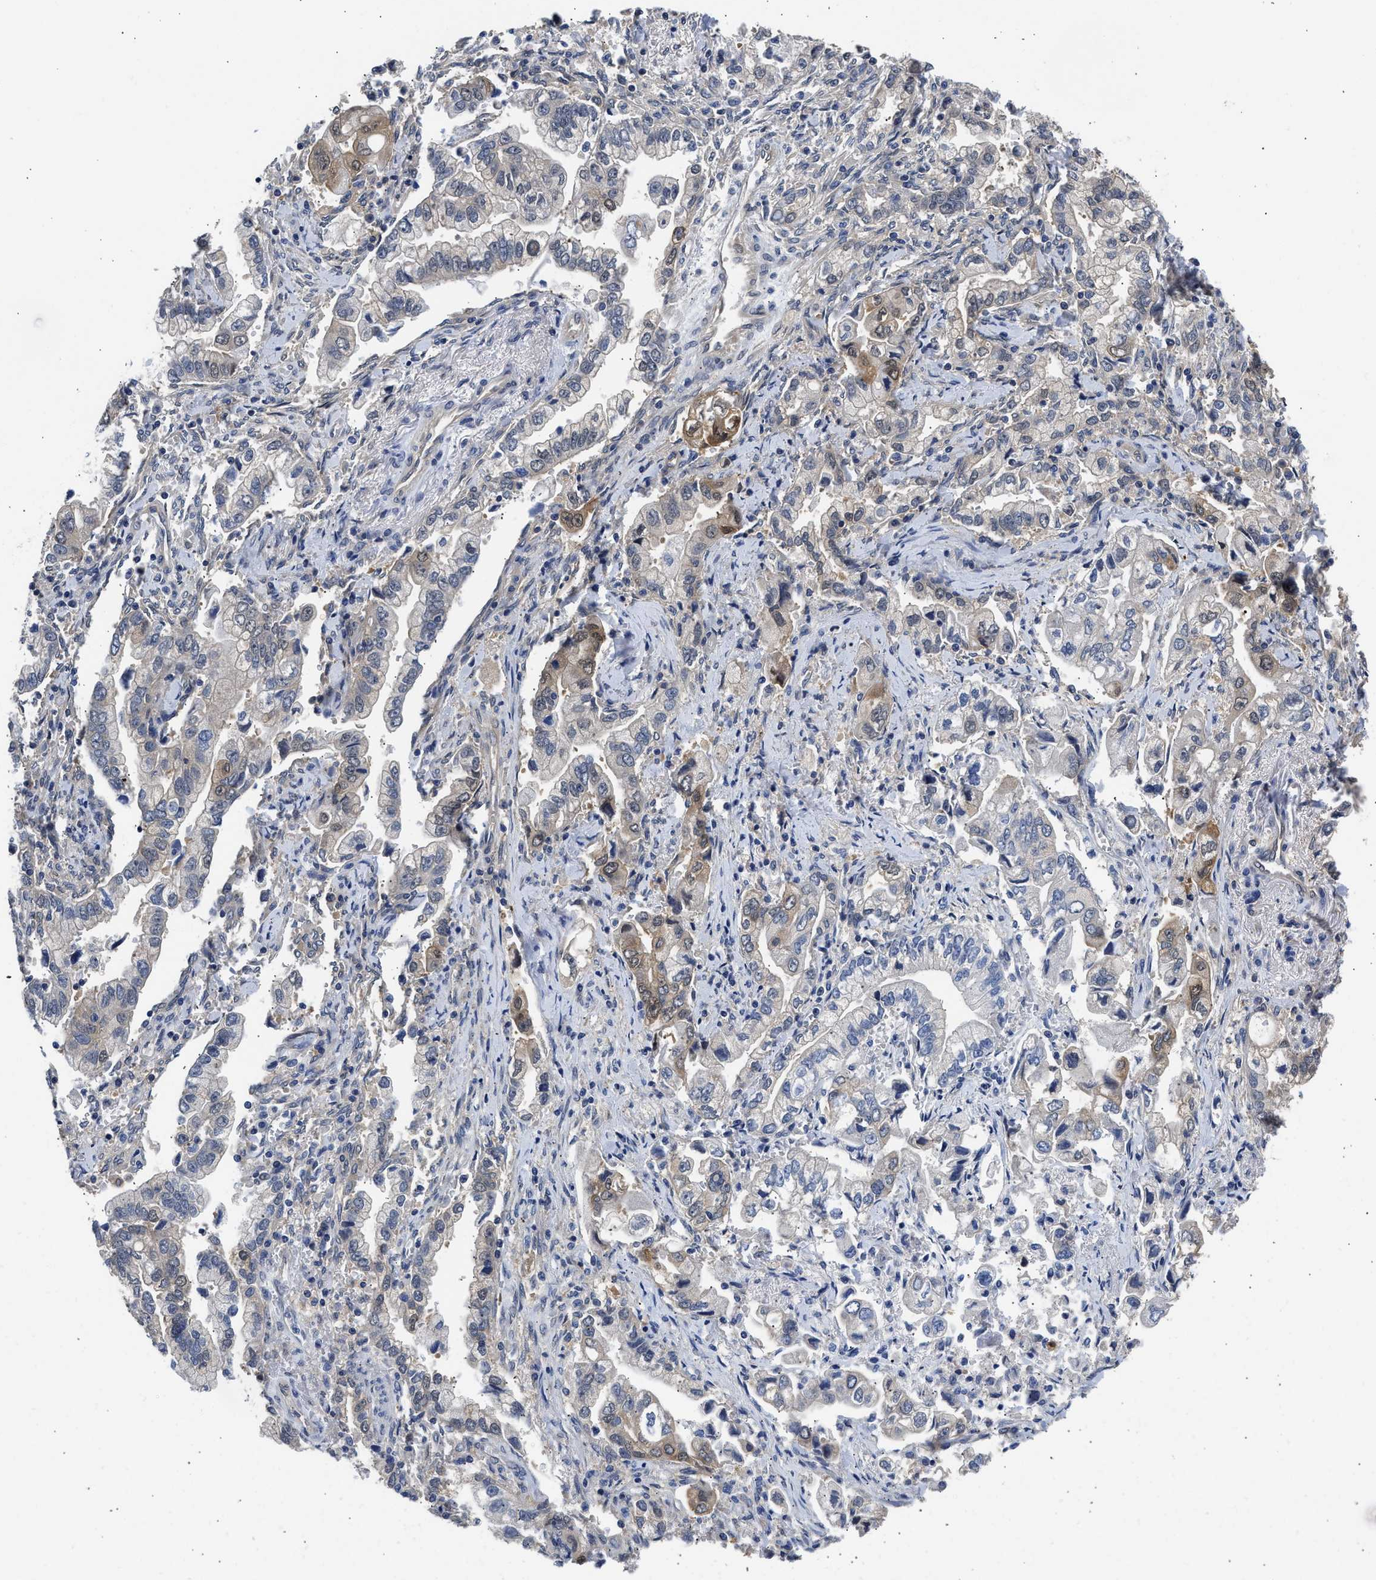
{"staining": {"intensity": "moderate", "quantity": "<25%", "location": "cytoplasmic/membranous"}, "tissue": "stomach cancer", "cell_type": "Tumor cells", "image_type": "cancer", "snomed": [{"axis": "morphology", "description": "Normal tissue, NOS"}, {"axis": "morphology", "description": "Adenocarcinoma, NOS"}, {"axis": "topography", "description": "Stomach"}], "caption": "Immunohistochemistry (IHC) histopathology image of neoplastic tissue: human stomach cancer (adenocarcinoma) stained using immunohistochemistry (IHC) reveals low levels of moderate protein expression localized specifically in the cytoplasmic/membranous of tumor cells, appearing as a cytoplasmic/membranous brown color.", "gene": "XPO5", "patient": {"sex": "male", "age": 62}}